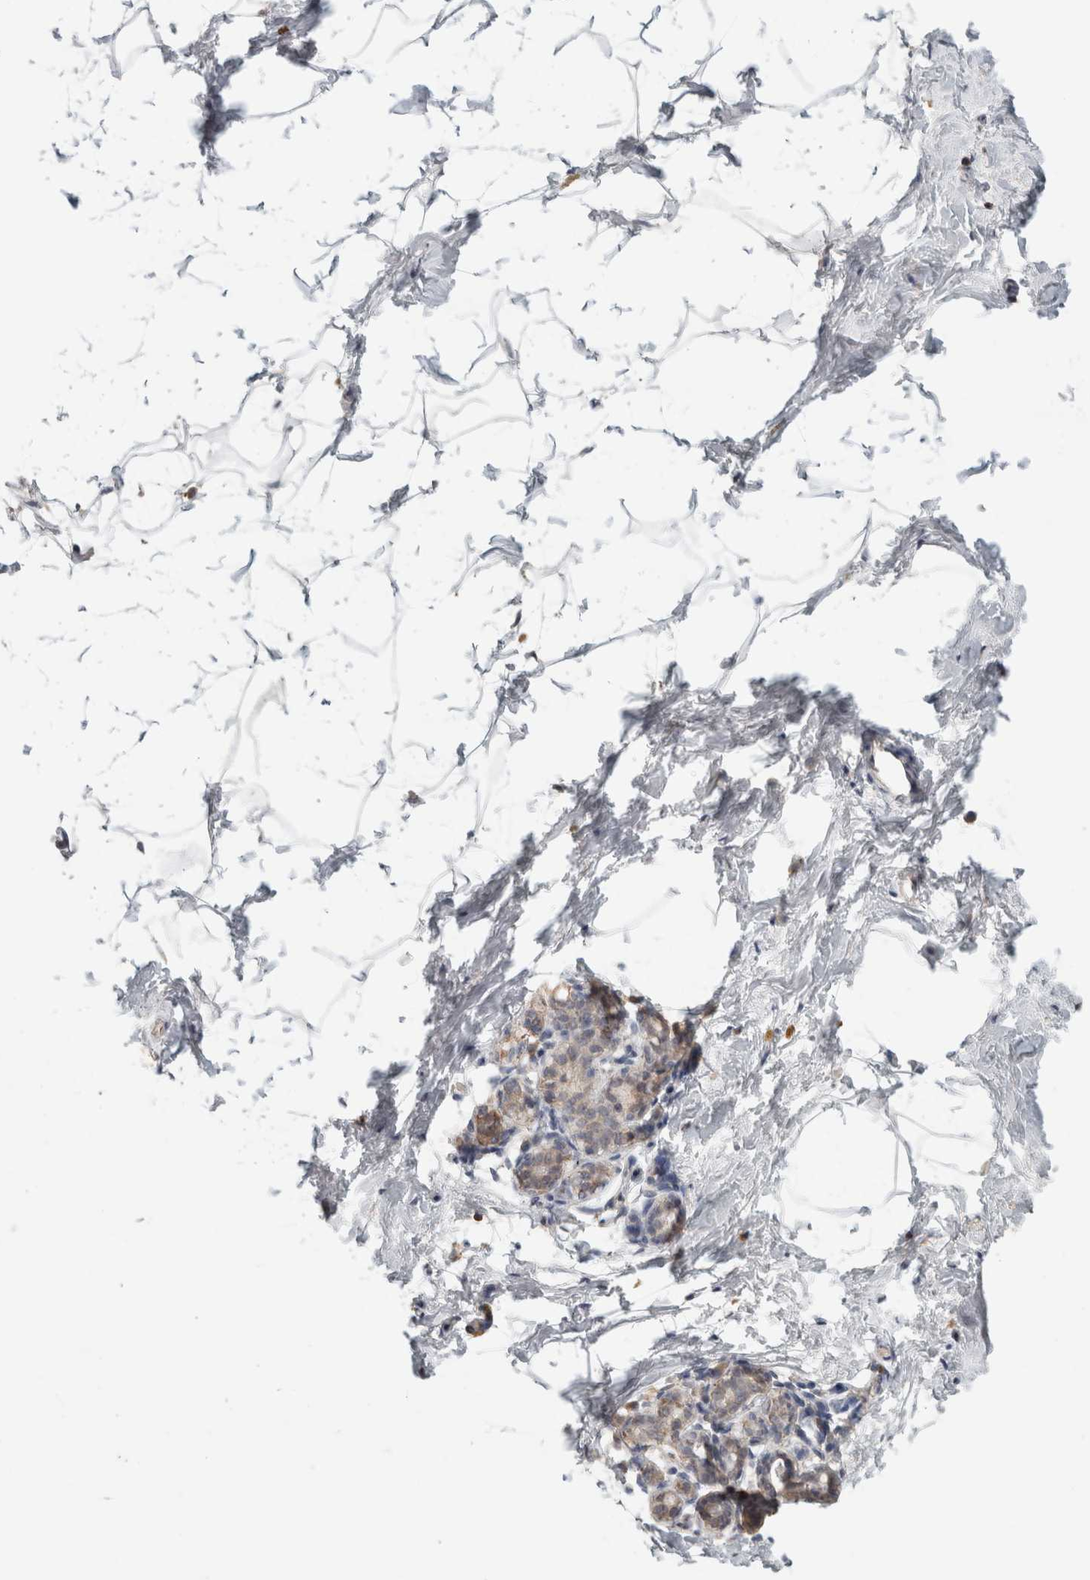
{"staining": {"intensity": "negative", "quantity": "none", "location": "none"}, "tissue": "breast", "cell_type": "Adipocytes", "image_type": "normal", "snomed": [{"axis": "morphology", "description": "Normal tissue, NOS"}, {"axis": "topography", "description": "Breast"}], "caption": "Immunohistochemical staining of unremarkable breast shows no significant staining in adipocytes.", "gene": "TRAT1", "patient": {"sex": "female", "age": 62}}